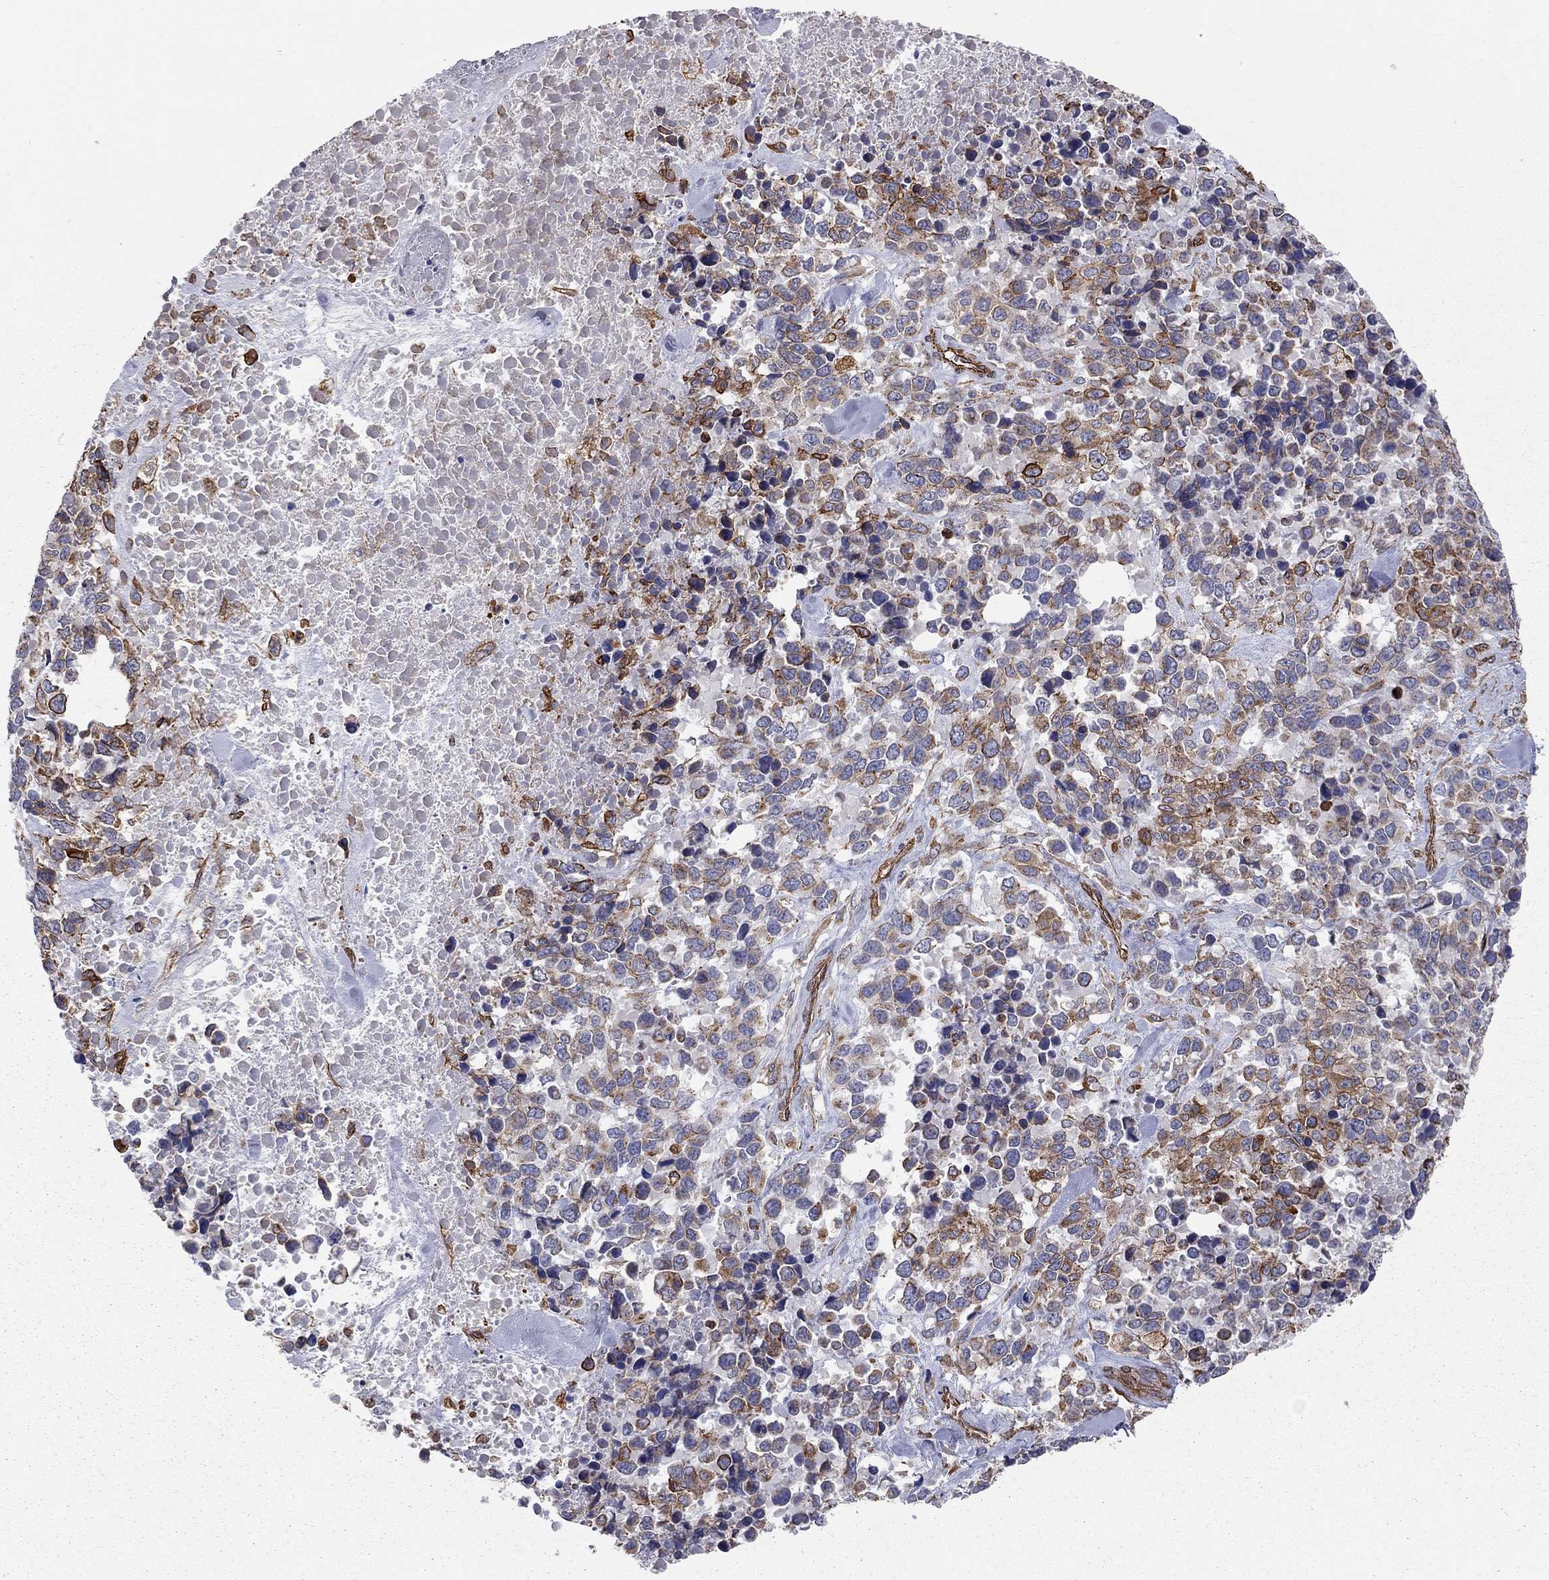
{"staining": {"intensity": "moderate", "quantity": "<25%", "location": "cytoplasmic/membranous"}, "tissue": "melanoma", "cell_type": "Tumor cells", "image_type": "cancer", "snomed": [{"axis": "morphology", "description": "Malignant melanoma, Metastatic site"}, {"axis": "topography", "description": "Skin"}], "caption": "Immunohistochemistry staining of malignant melanoma (metastatic site), which demonstrates low levels of moderate cytoplasmic/membranous expression in about <25% of tumor cells indicating moderate cytoplasmic/membranous protein expression. The staining was performed using DAB (brown) for protein detection and nuclei were counterstained in hematoxylin (blue).", "gene": "BICDL2", "patient": {"sex": "male", "age": 84}}